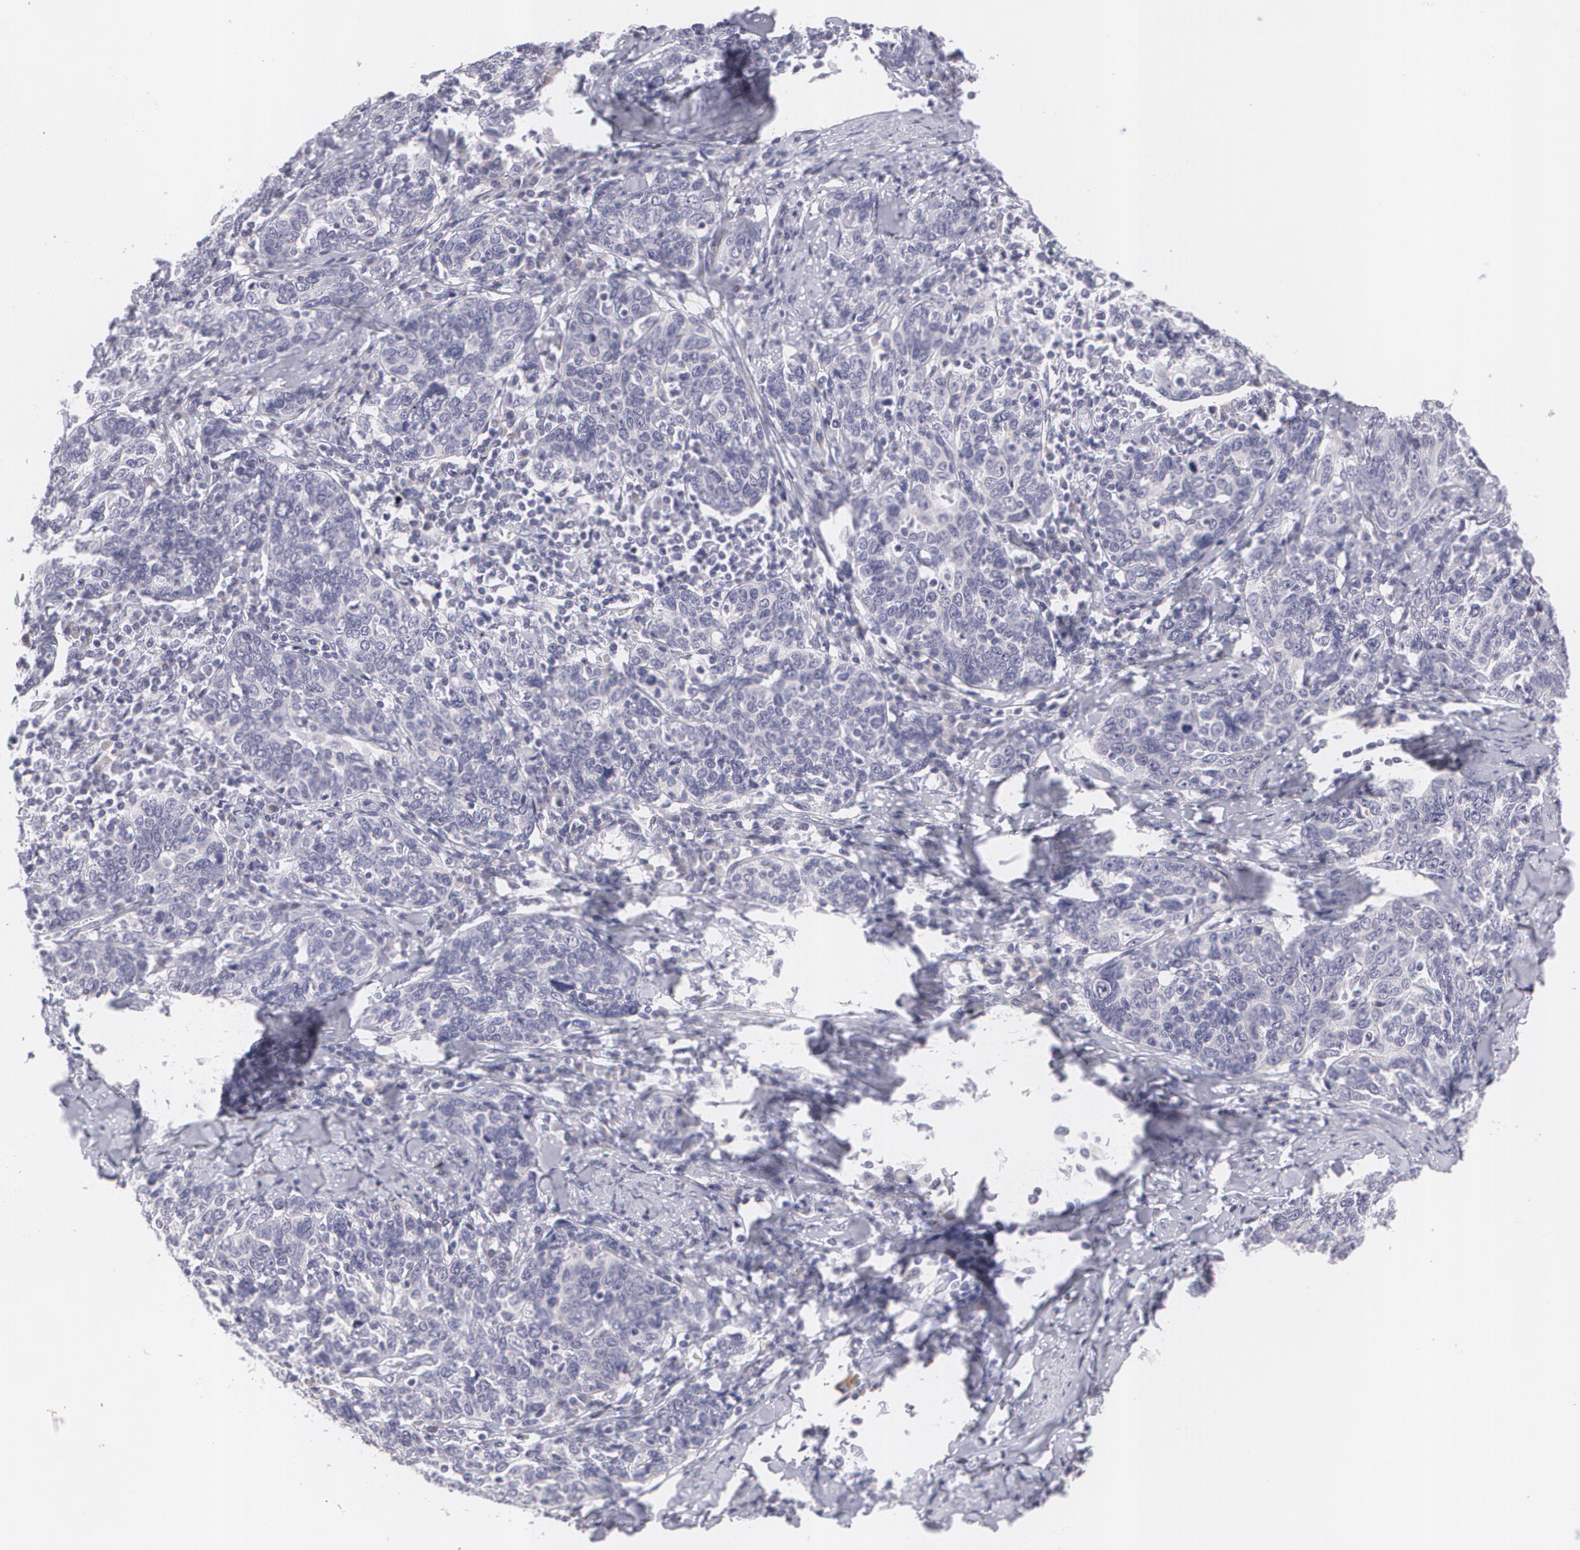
{"staining": {"intensity": "negative", "quantity": "none", "location": "none"}, "tissue": "cervical cancer", "cell_type": "Tumor cells", "image_type": "cancer", "snomed": [{"axis": "morphology", "description": "Squamous cell carcinoma, NOS"}, {"axis": "topography", "description": "Cervix"}], "caption": "Protein analysis of cervical squamous cell carcinoma shows no significant positivity in tumor cells. (Stains: DAB (3,3'-diaminobenzidine) immunohistochemistry with hematoxylin counter stain, Microscopy: brightfield microscopy at high magnification).", "gene": "MBNL3", "patient": {"sex": "female", "age": 41}}